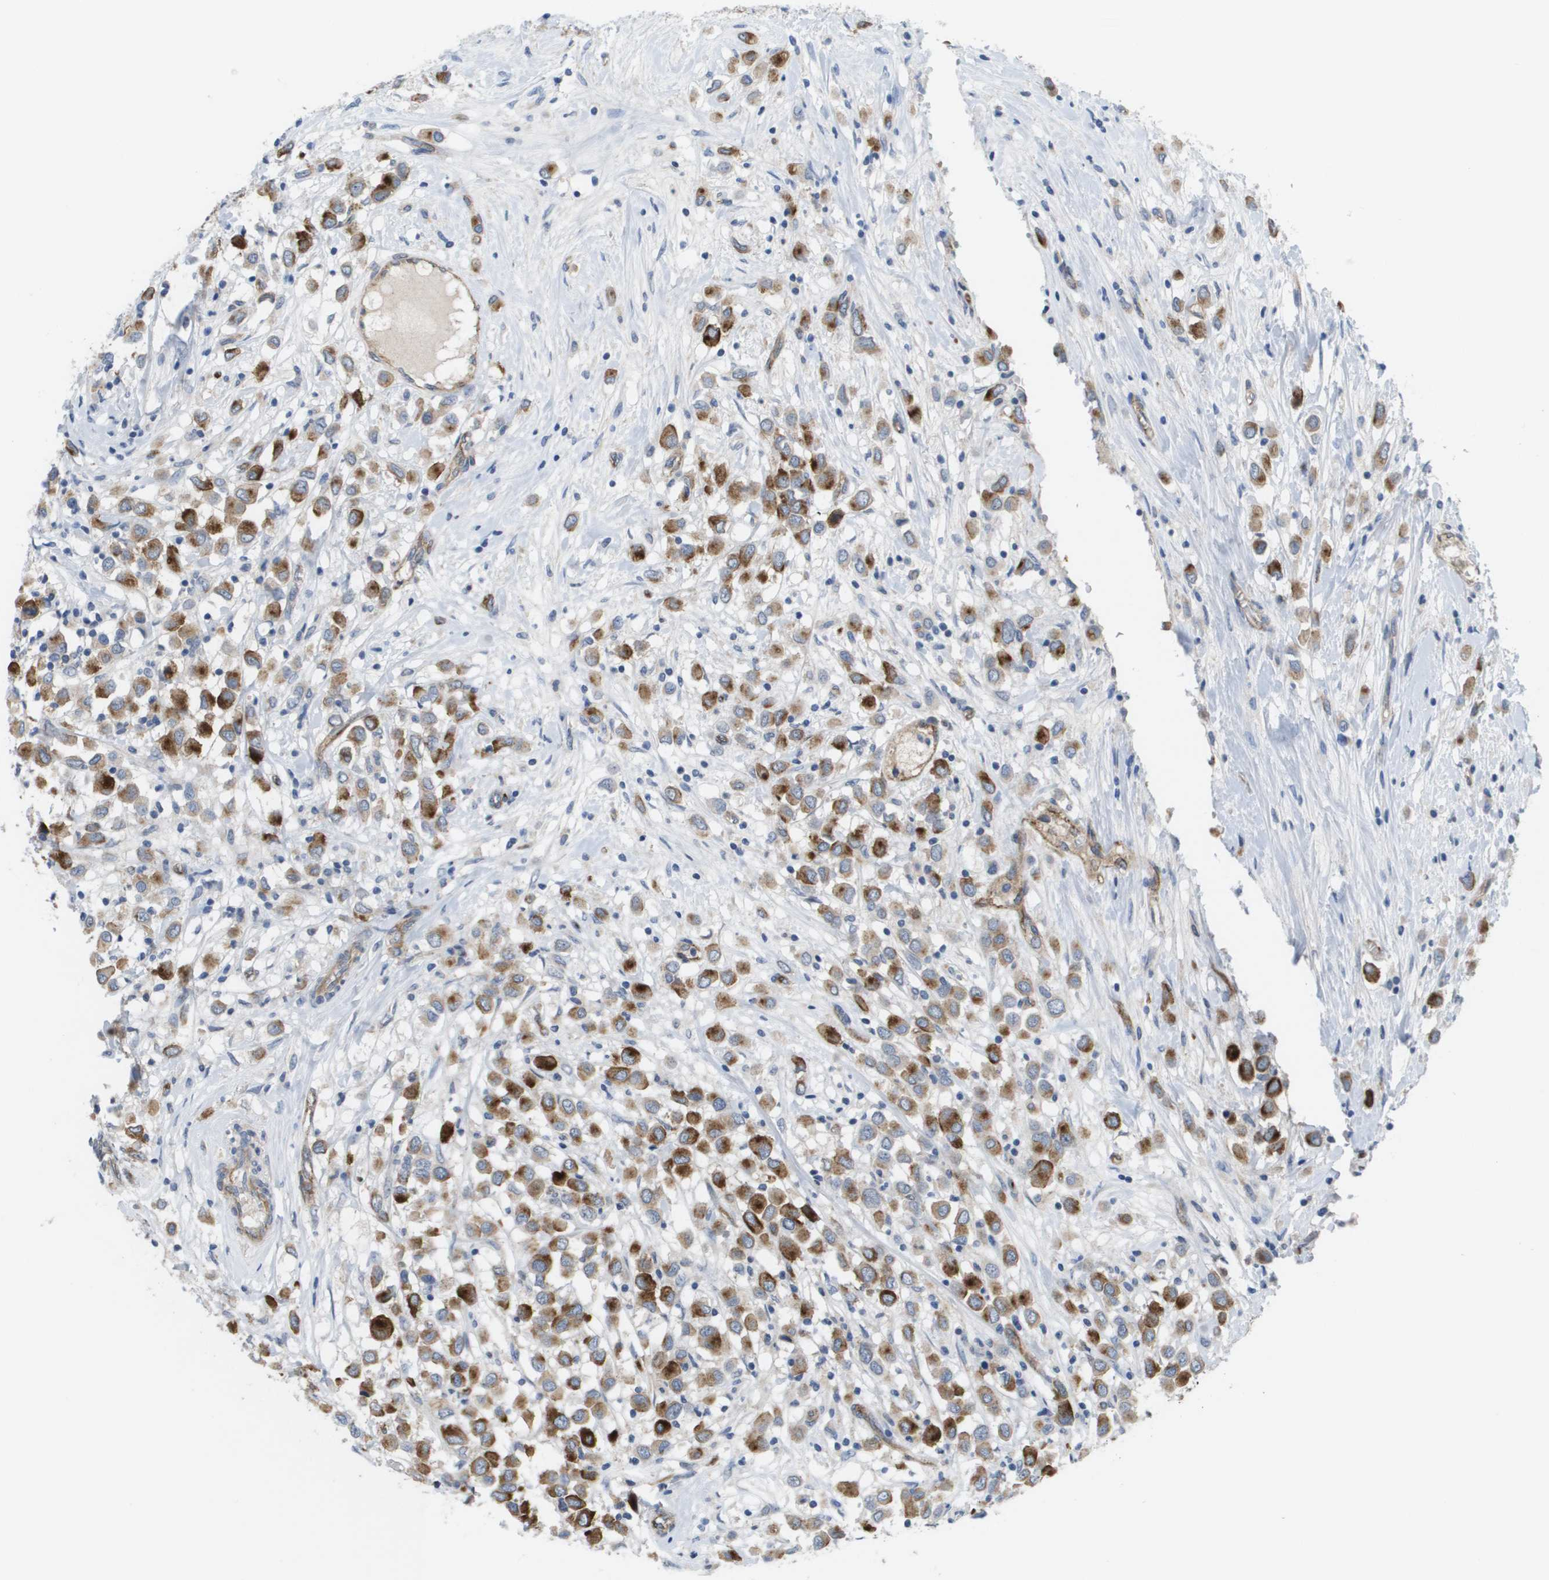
{"staining": {"intensity": "strong", "quantity": ">75%", "location": "cytoplasmic/membranous"}, "tissue": "breast cancer", "cell_type": "Tumor cells", "image_type": "cancer", "snomed": [{"axis": "morphology", "description": "Duct carcinoma"}, {"axis": "topography", "description": "Breast"}], "caption": "A high-resolution image shows immunohistochemistry (IHC) staining of invasive ductal carcinoma (breast), which reveals strong cytoplasmic/membranous positivity in about >75% of tumor cells.", "gene": "ANGPT2", "patient": {"sex": "female", "age": 61}}